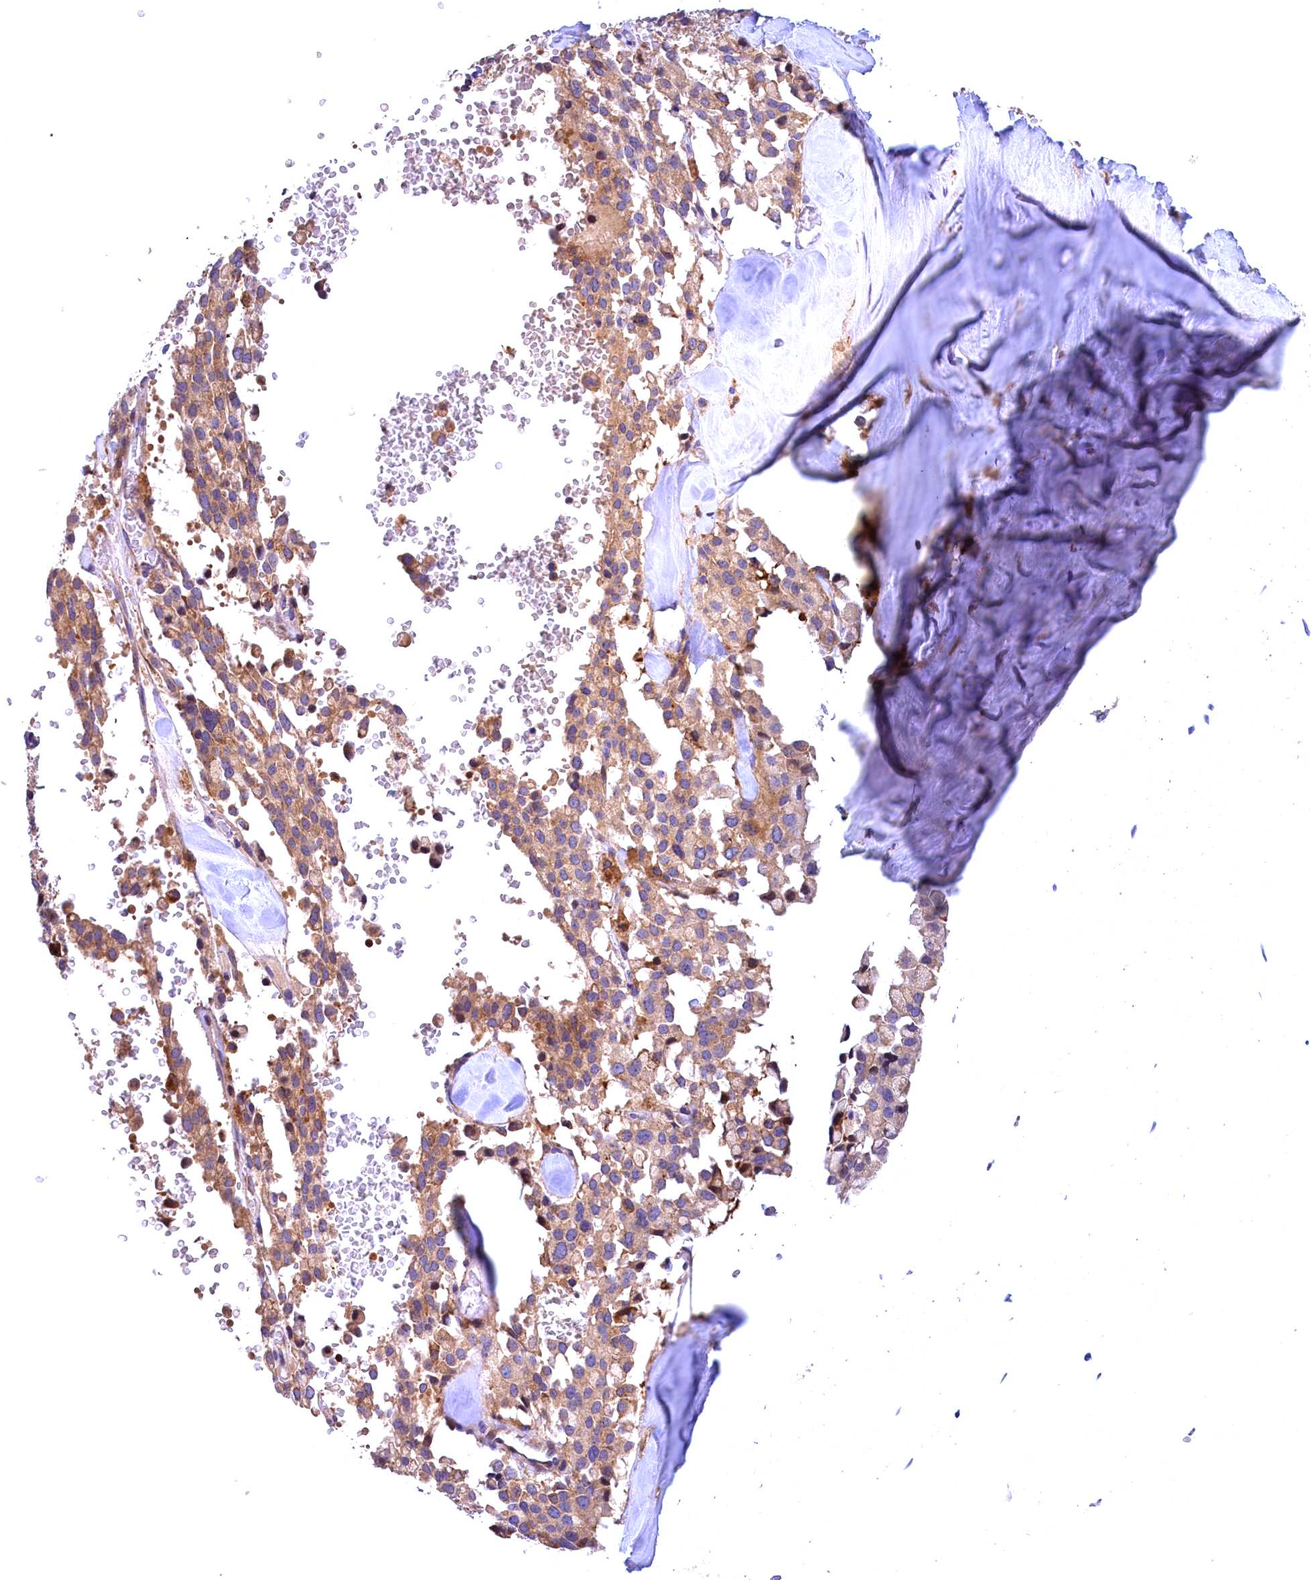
{"staining": {"intensity": "moderate", "quantity": ">75%", "location": "cytoplasmic/membranous"}, "tissue": "pancreatic cancer", "cell_type": "Tumor cells", "image_type": "cancer", "snomed": [{"axis": "morphology", "description": "Adenocarcinoma, NOS"}, {"axis": "topography", "description": "Pancreas"}], "caption": "An immunohistochemistry (IHC) photomicrograph of tumor tissue is shown. Protein staining in brown shows moderate cytoplasmic/membranous positivity in adenocarcinoma (pancreatic) within tumor cells.", "gene": "NAIP", "patient": {"sex": "male", "age": 65}}